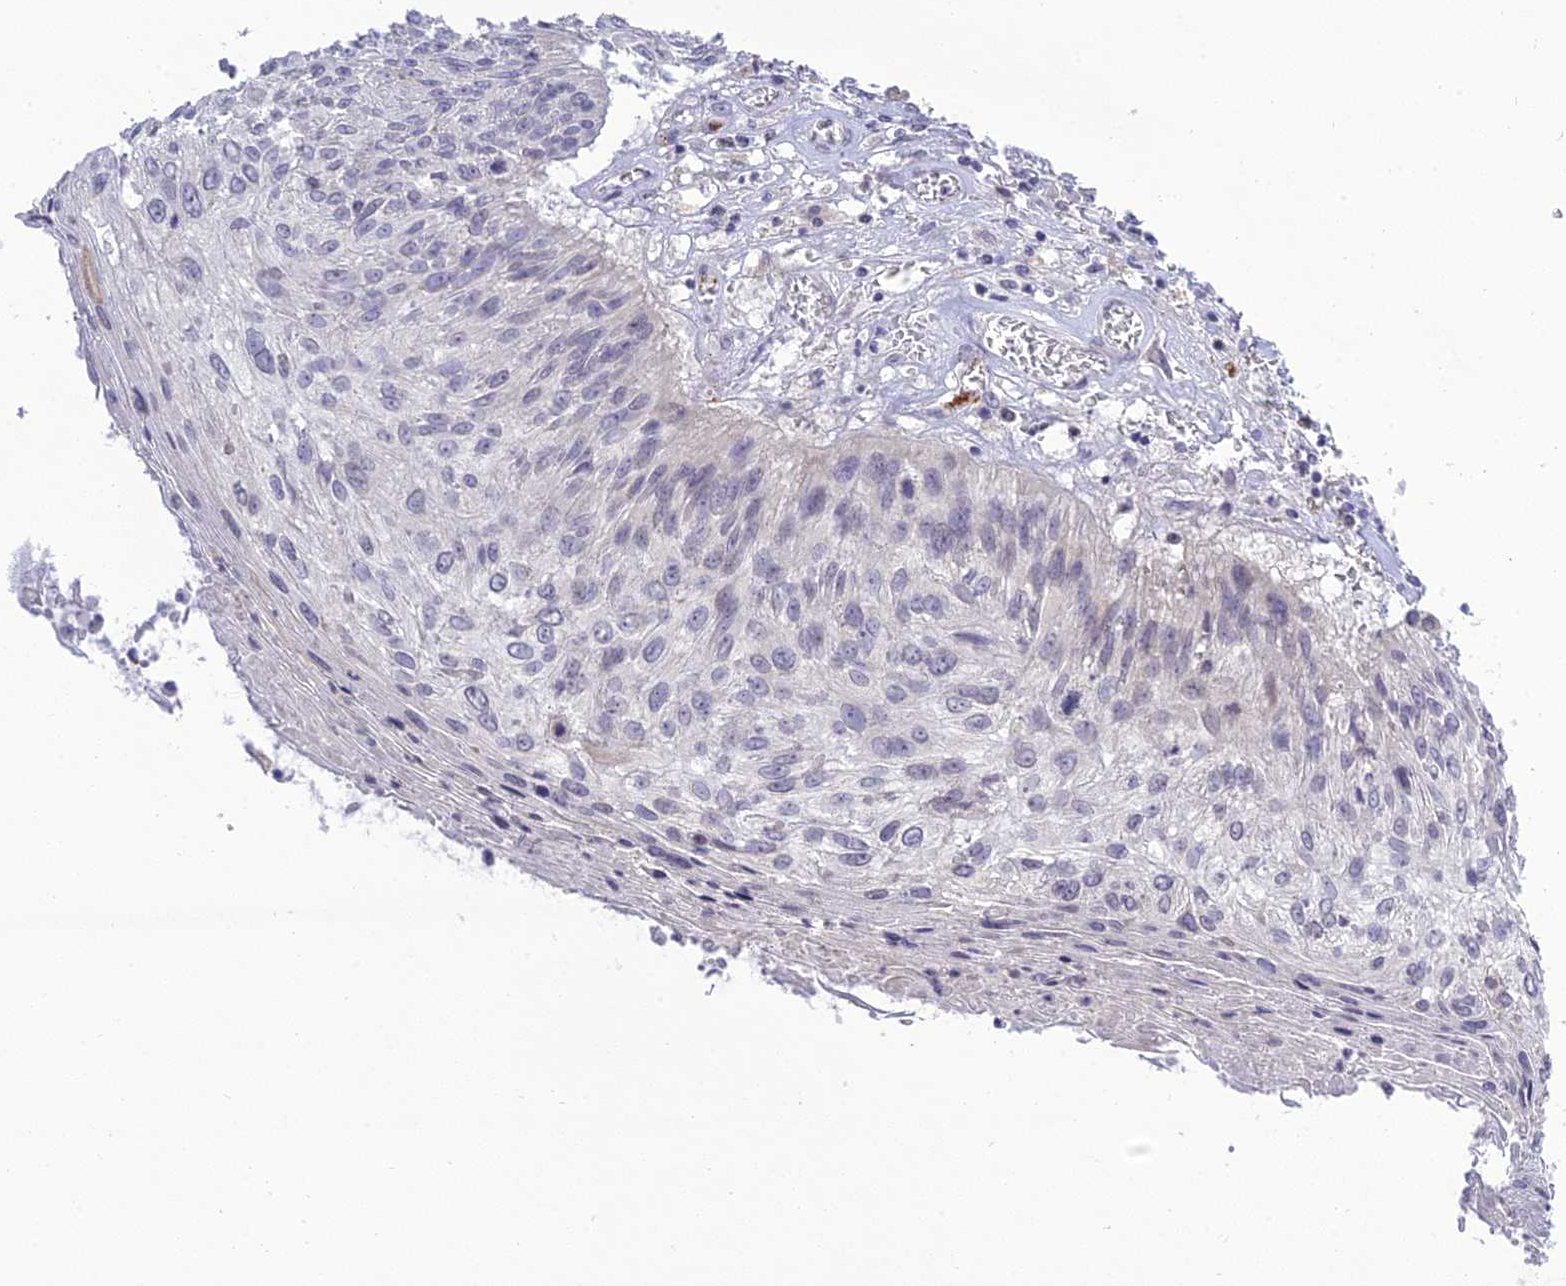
{"staining": {"intensity": "negative", "quantity": "none", "location": "none"}, "tissue": "cervical cancer", "cell_type": "Tumor cells", "image_type": "cancer", "snomed": [{"axis": "morphology", "description": "Squamous cell carcinoma, NOS"}, {"axis": "topography", "description": "Cervix"}], "caption": "High magnification brightfield microscopy of cervical squamous cell carcinoma stained with DAB (3,3'-diaminobenzidine) (brown) and counterstained with hematoxylin (blue): tumor cells show no significant staining.", "gene": "TMEM40", "patient": {"sex": "female", "age": 51}}